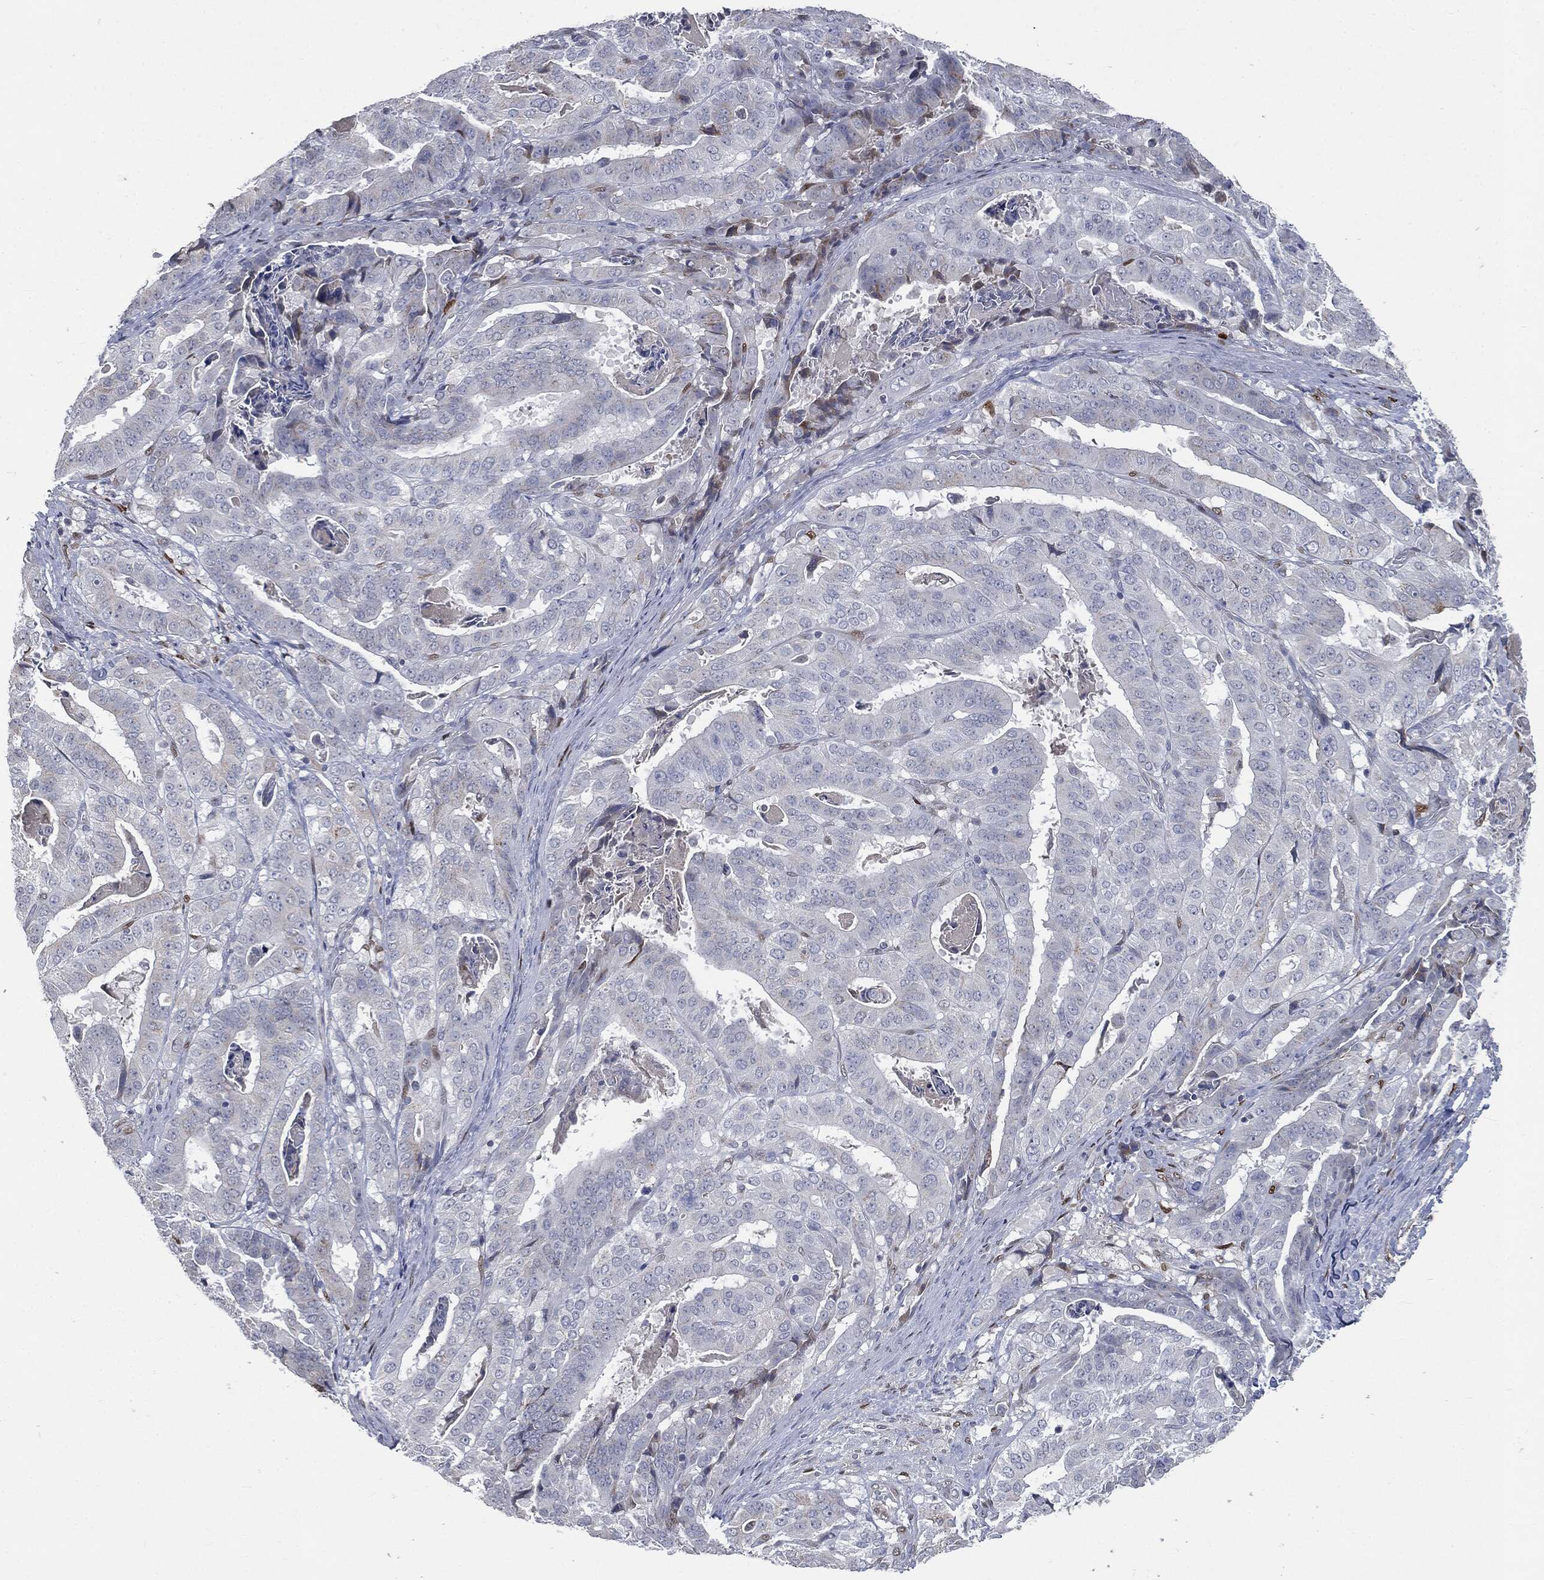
{"staining": {"intensity": "negative", "quantity": "none", "location": "none"}, "tissue": "stomach cancer", "cell_type": "Tumor cells", "image_type": "cancer", "snomed": [{"axis": "morphology", "description": "Adenocarcinoma, NOS"}, {"axis": "topography", "description": "Stomach"}], "caption": "High magnification brightfield microscopy of stomach cancer stained with DAB (3,3'-diaminobenzidine) (brown) and counterstained with hematoxylin (blue): tumor cells show no significant expression.", "gene": "CASD1", "patient": {"sex": "male", "age": 48}}